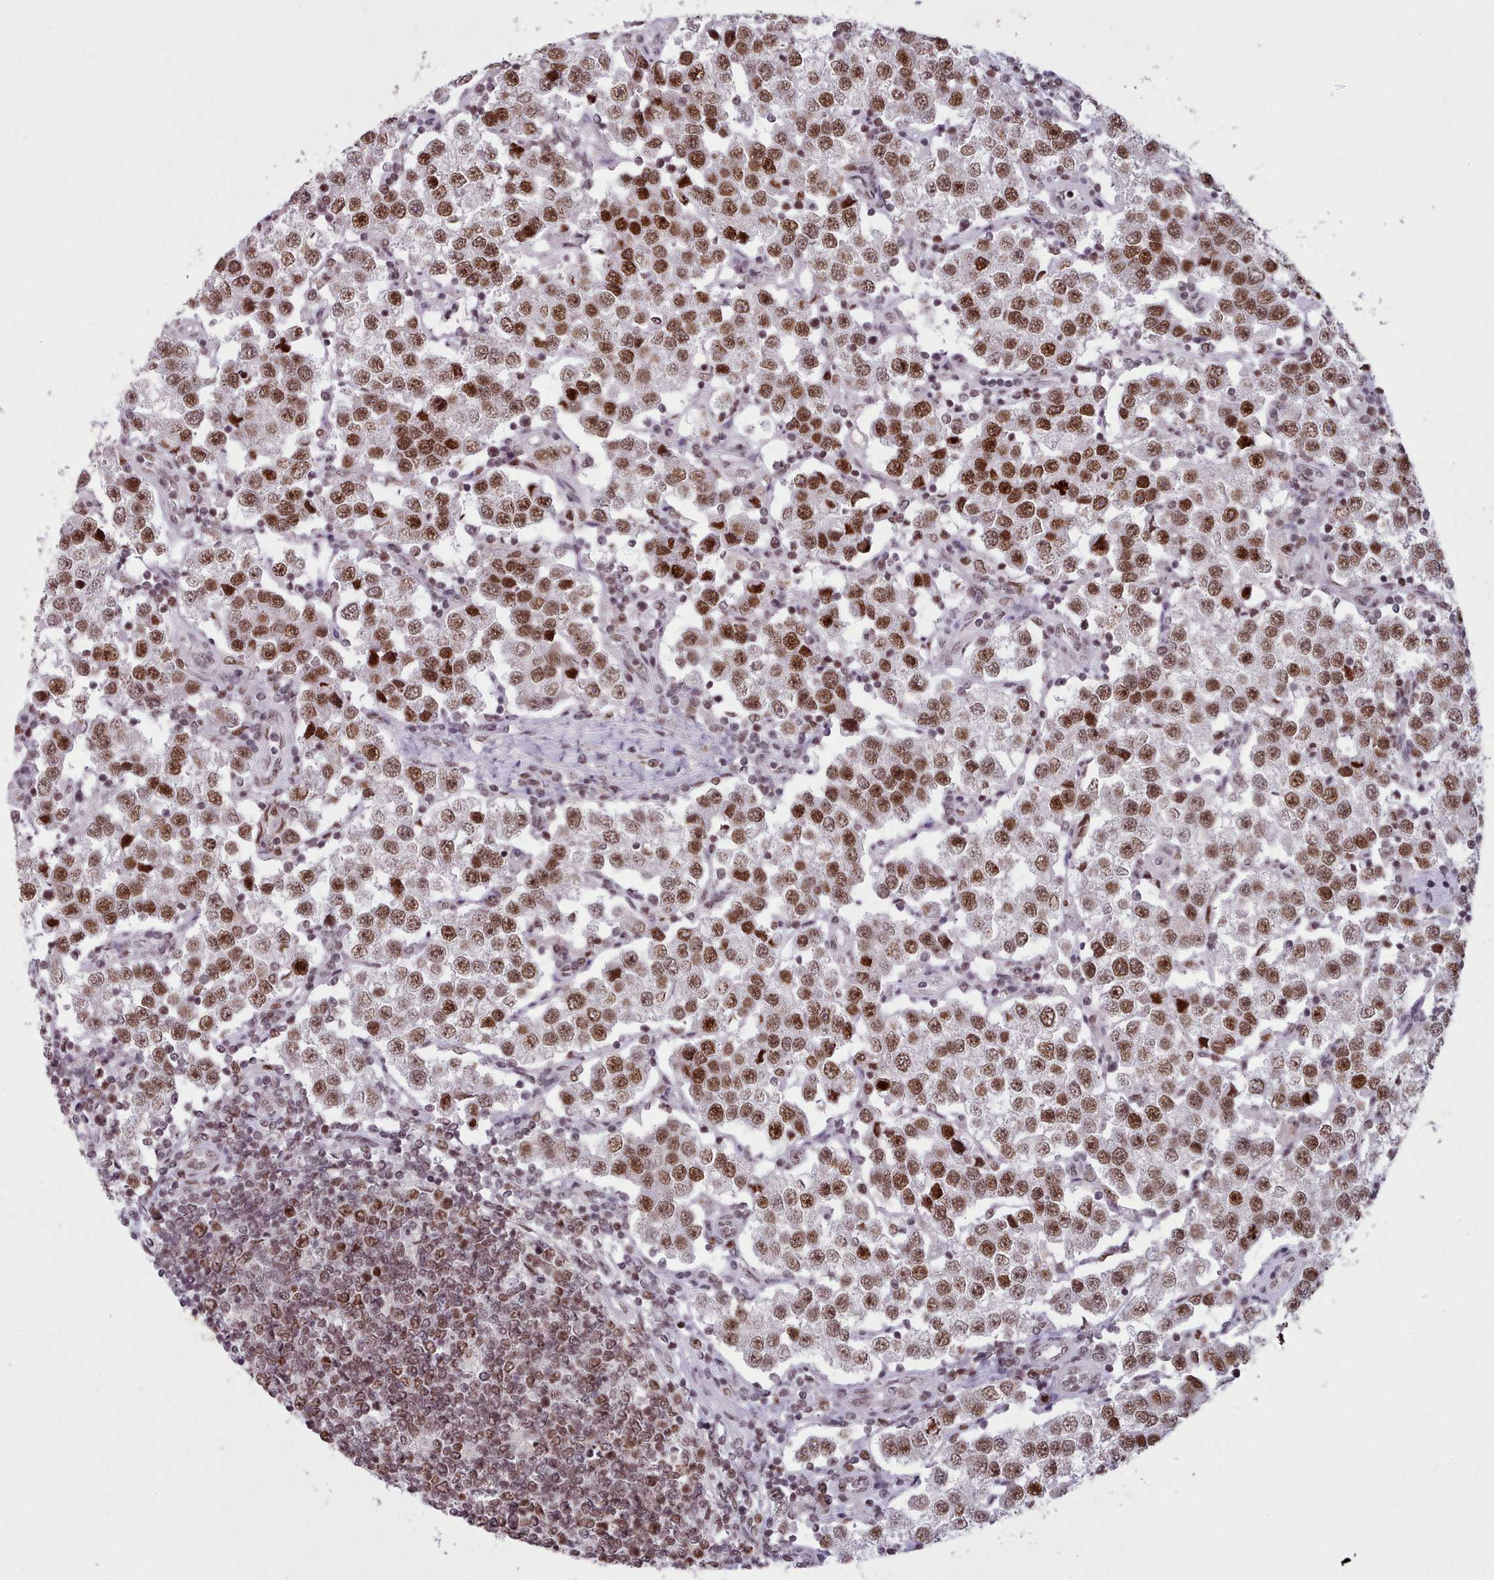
{"staining": {"intensity": "moderate", "quantity": ">75%", "location": "nuclear"}, "tissue": "testis cancer", "cell_type": "Tumor cells", "image_type": "cancer", "snomed": [{"axis": "morphology", "description": "Seminoma, NOS"}, {"axis": "topography", "description": "Testis"}], "caption": "Protein expression by immunohistochemistry shows moderate nuclear staining in about >75% of tumor cells in testis cancer (seminoma).", "gene": "SRRM1", "patient": {"sex": "male", "age": 37}}